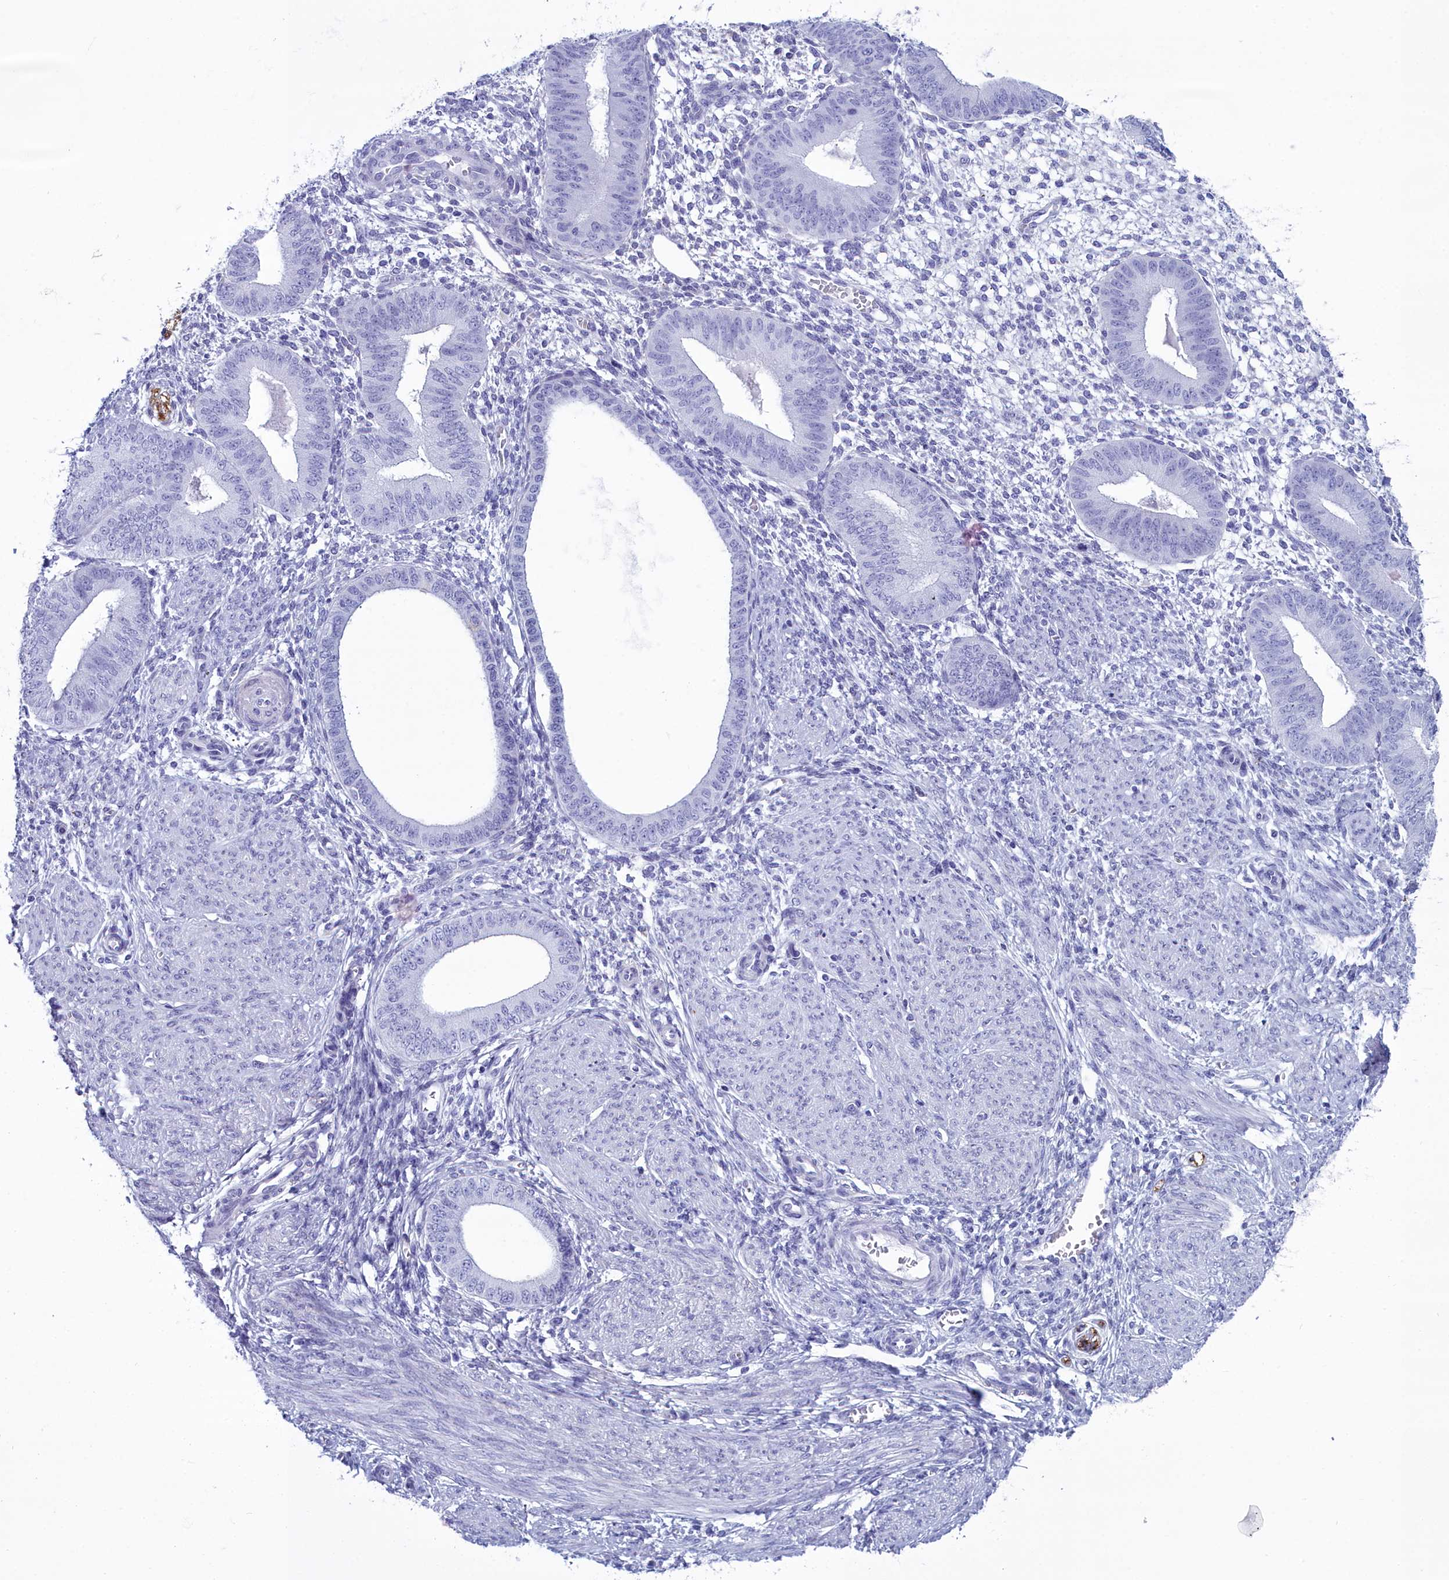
{"staining": {"intensity": "negative", "quantity": "none", "location": "none"}, "tissue": "endometrium", "cell_type": "Cells in endometrial stroma", "image_type": "normal", "snomed": [{"axis": "morphology", "description": "Normal tissue, NOS"}, {"axis": "topography", "description": "Endometrium"}], "caption": "The histopathology image shows no staining of cells in endometrial stroma in benign endometrium.", "gene": "MAP6", "patient": {"sex": "female", "age": 49}}